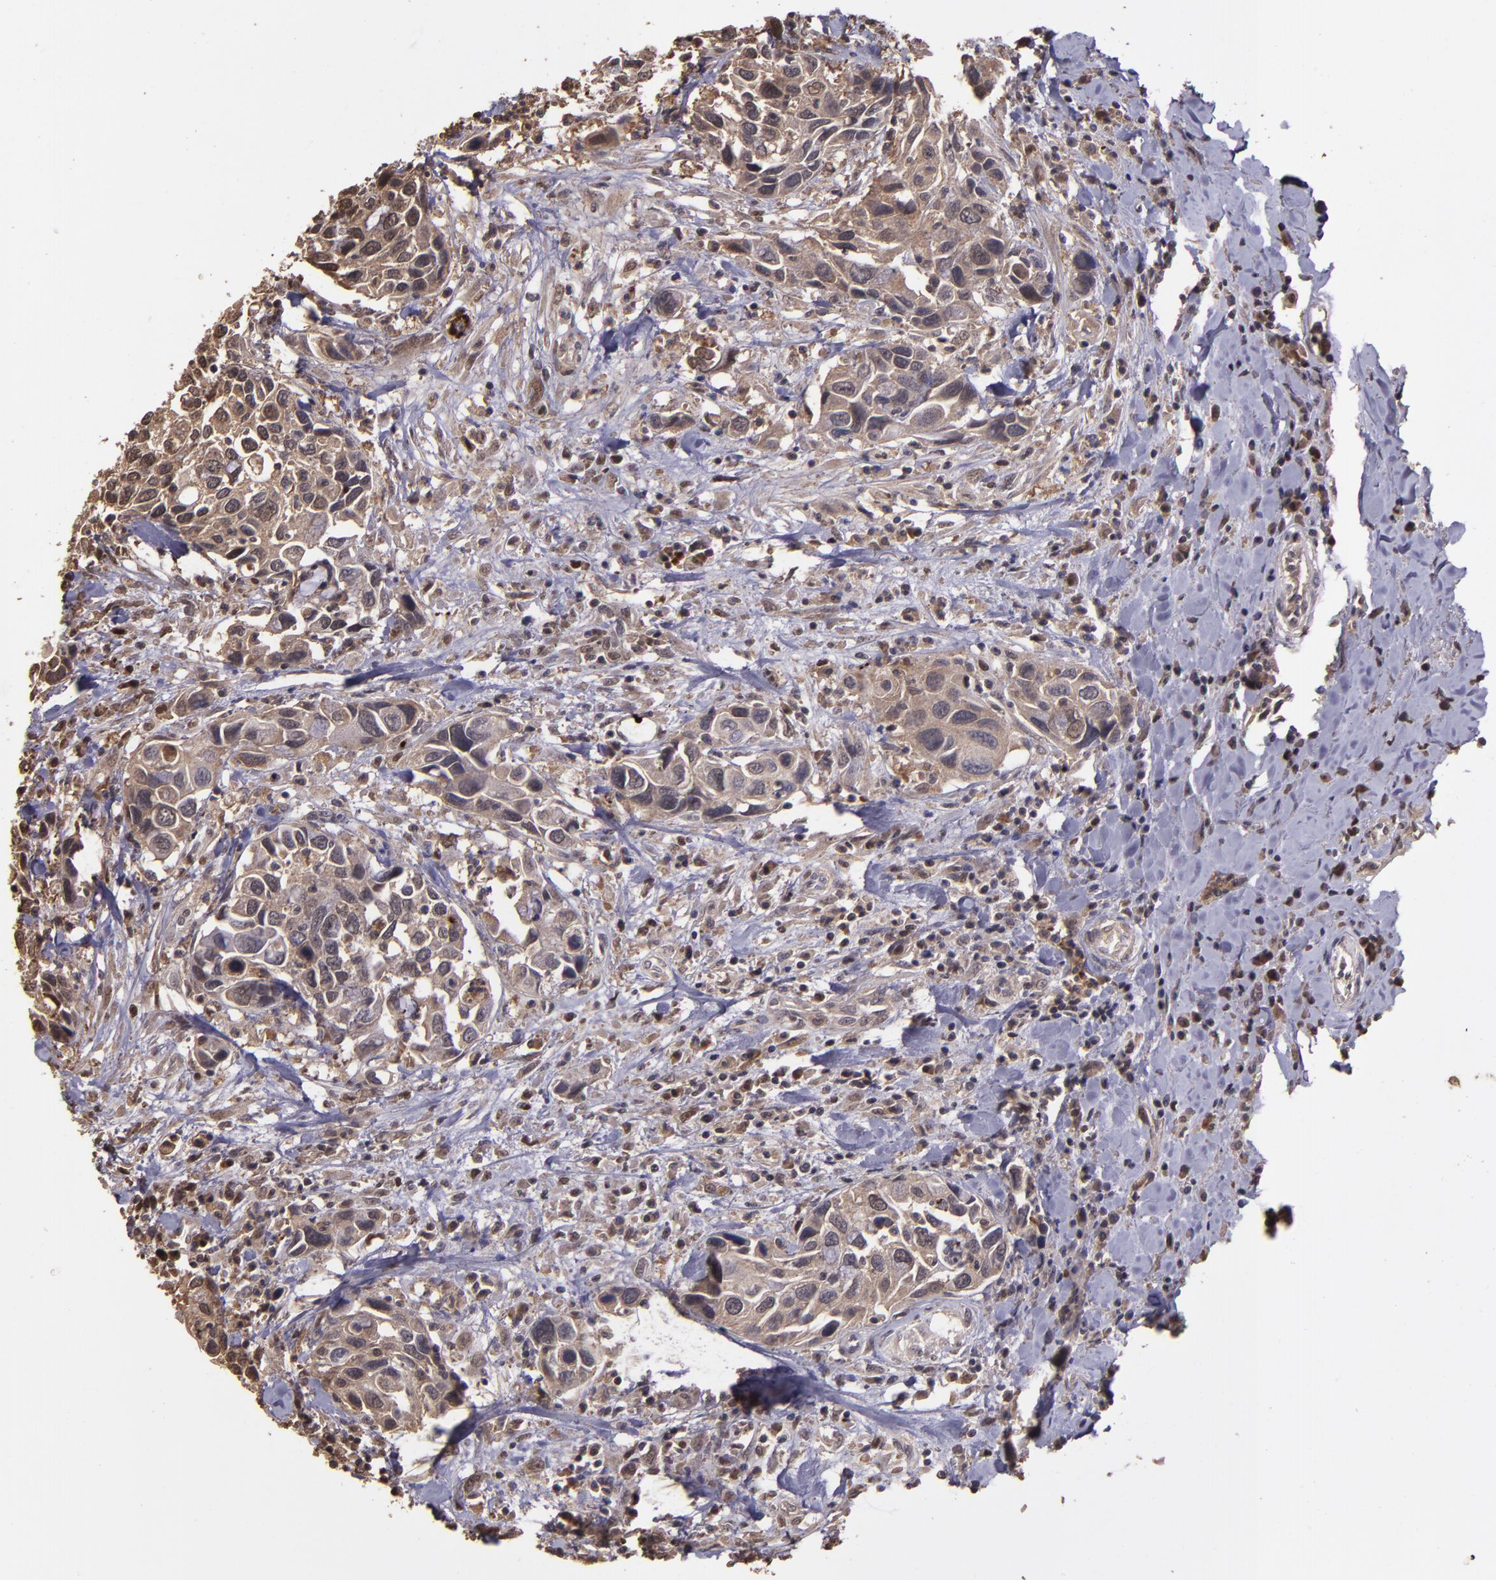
{"staining": {"intensity": "weak", "quantity": "25%-75%", "location": "cytoplasmic/membranous,nuclear"}, "tissue": "urothelial cancer", "cell_type": "Tumor cells", "image_type": "cancer", "snomed": [{"axis": "morphology", "description": "Urothelial carcinoma, High grade"}, {"axis": "topography", "description": "Urinary bladder"}], "caption": "Immunohistochemistry micrograph of neoplastic tissue: urothelial carcinoma (high-grade) stained using immunohistochemistry reveals low levels of weak protein expression localized specifically in the cytoplasmic/membranous and nuclear of tumor cells, appearing as a cytoplasmic/membranous and nuclear brown color.", "gene": "SERPINF2", "patient": {"sex": "male", "age": 66}}